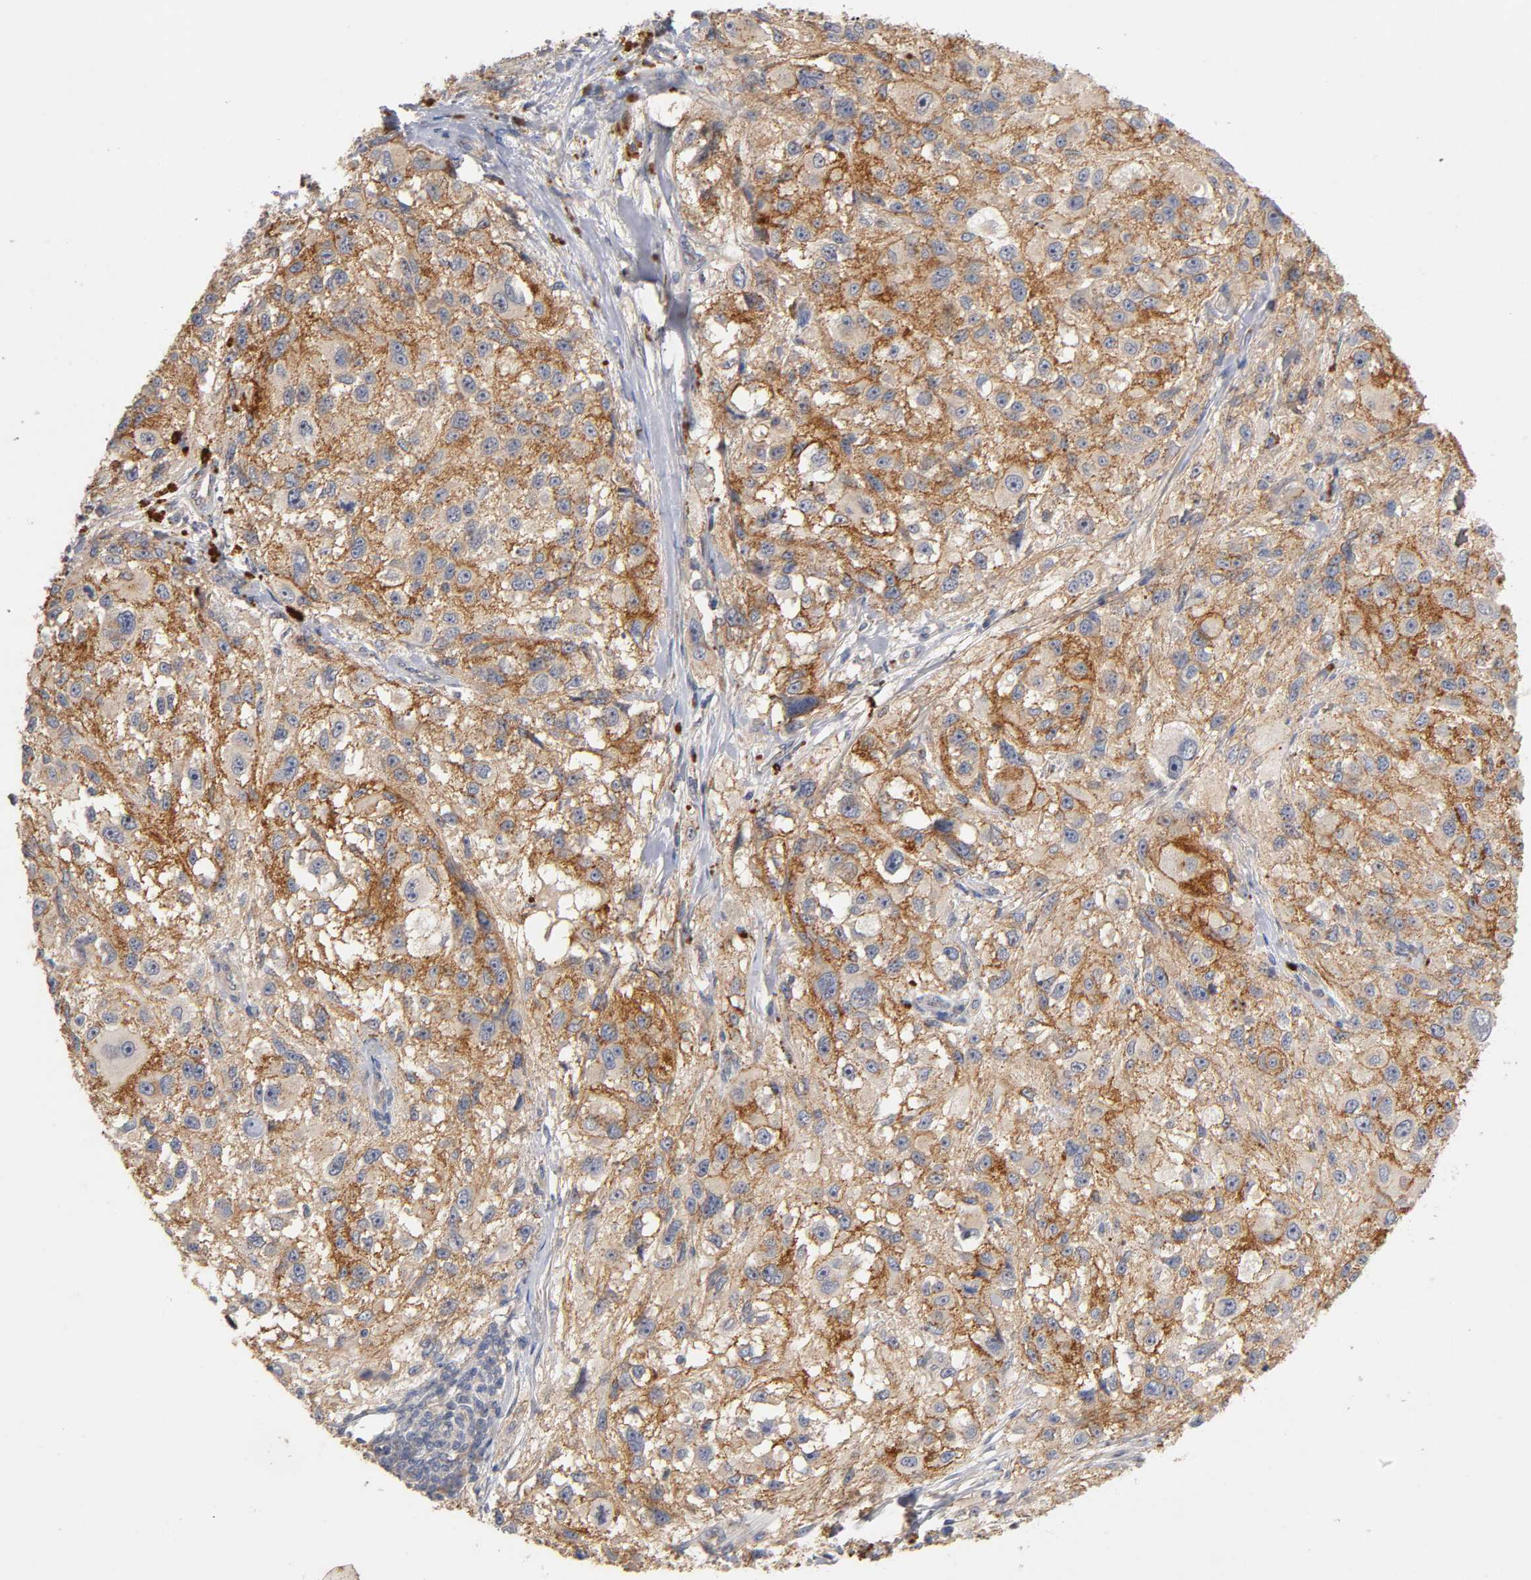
{"staining": {"intensity": "moderate", "quantity": ">75%", "location": "cytoplasmic/membranous"}, "tissue": "melanoma", "cell_type": "Tumor cells", "image_type": "cancer", "snomed": [{"axis": "morphology", "description": "Necrosis, NOS"}, {"axis": "morphology", "description": "Malignant melanoma, NOS"}, {"axis": "topography", "description": "Skin"}], "caption": "A brown stain highlights moderate cytoplasmic/membranous staining of a protein in malignant melanoma tumor cells.", "gene": "PDZD11", "patient": {"sex": "female", "age": 87}}